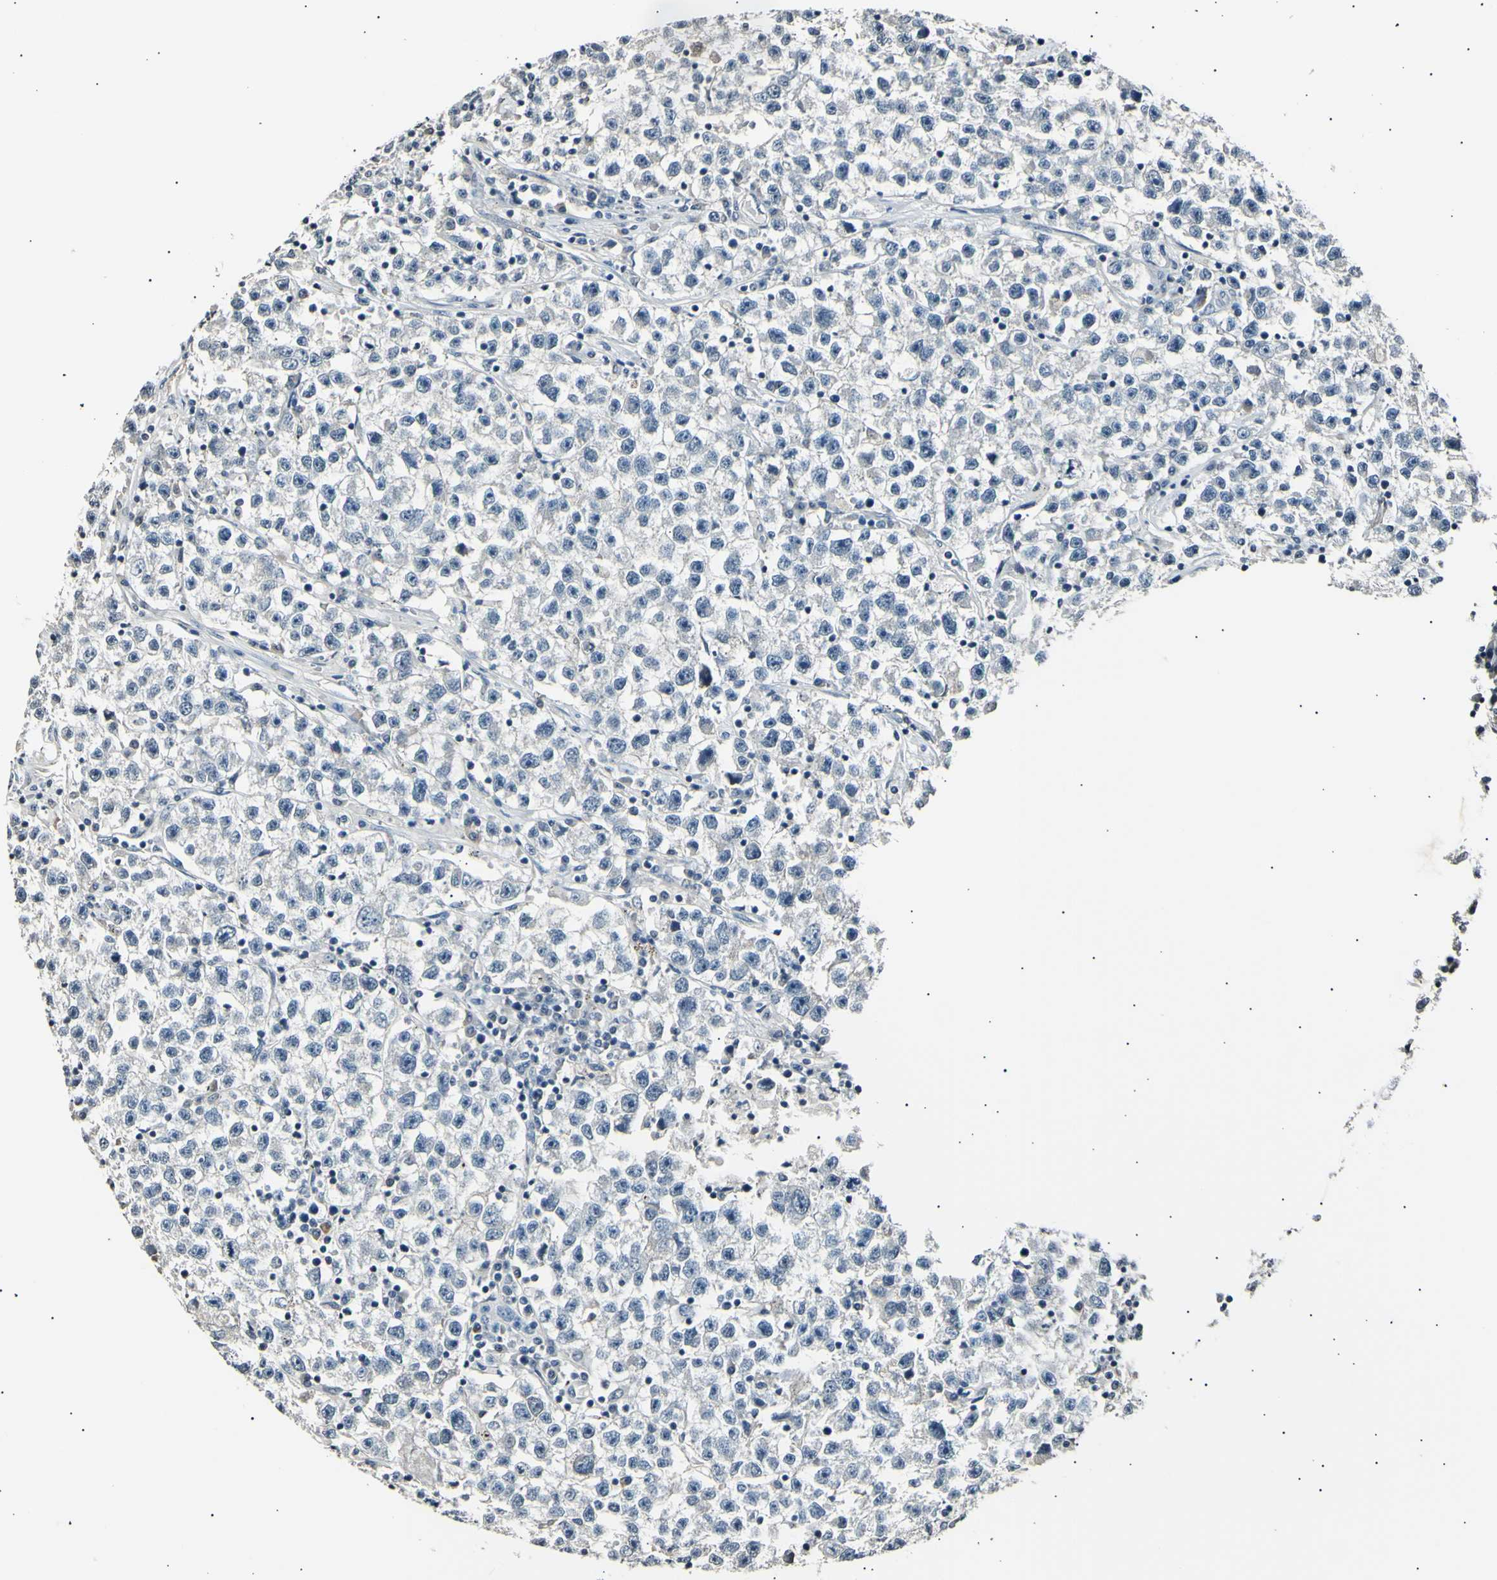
{"staining": {"intensity": "negative", "quantity": "none", "location": "none"}, "tissue": "testis cancer", "cell_type": "Tumor cells", "image_type": "cancer", "snomed": [{"axis": "morphology", "description": "Seminoma, NOS"}, {"axis": "topography", "description": "Testis"}], "caption": "Tumor cells show no significant expression in seminoma (testis). (Brightfield microscopy of DAB immunohistochemistry at high magnification).", "gene": "AK1", "patient": {"sex": "male", "age": 22}}